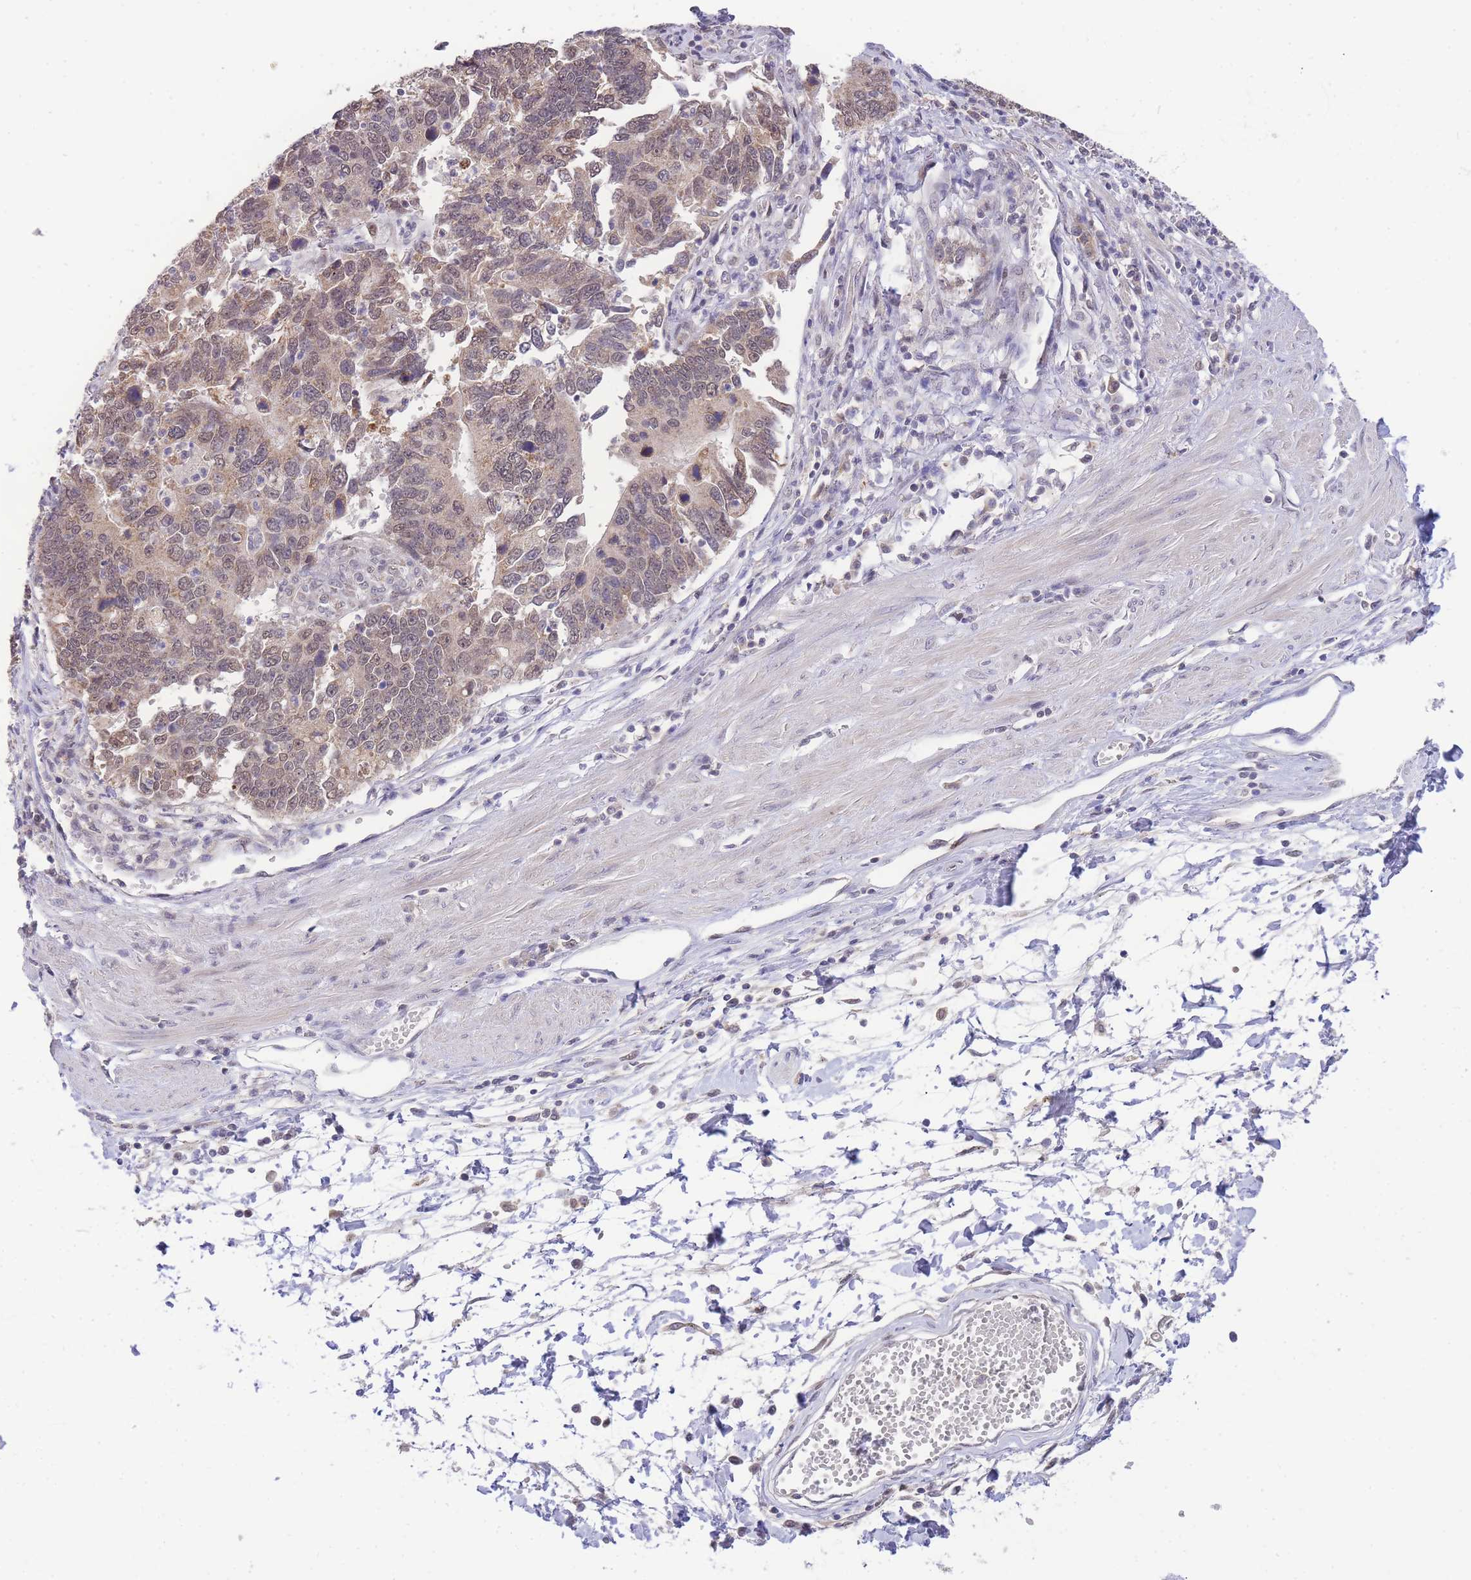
{"staining": {"intensity": "moderate", "quantity": ">75%", "location": "cytoplasmic/membranous,nuclear"}, "tissue": "stomach cancer", "cell_type": "Tumor cells", "image_type": "cancer", "snomed": [{"axis": "morphology", "description": "Adenocarcinoma, NOS"}, {"axis": "topography", "description": "Stomach"}], "caption": "Stomach cancer (adenocarcinoma) stained for a protein demonstrates moderate cytoplasmic/membranous and nuclear positivity in tumor cells. (Stains: DAB (3,3'-diaminobenzidine) in brown, nuclei in blue, Microscopy: brightfield microscopy at high magnification).", "gene": "PUS10", "patient": {"sex": "male", "age": 59}}